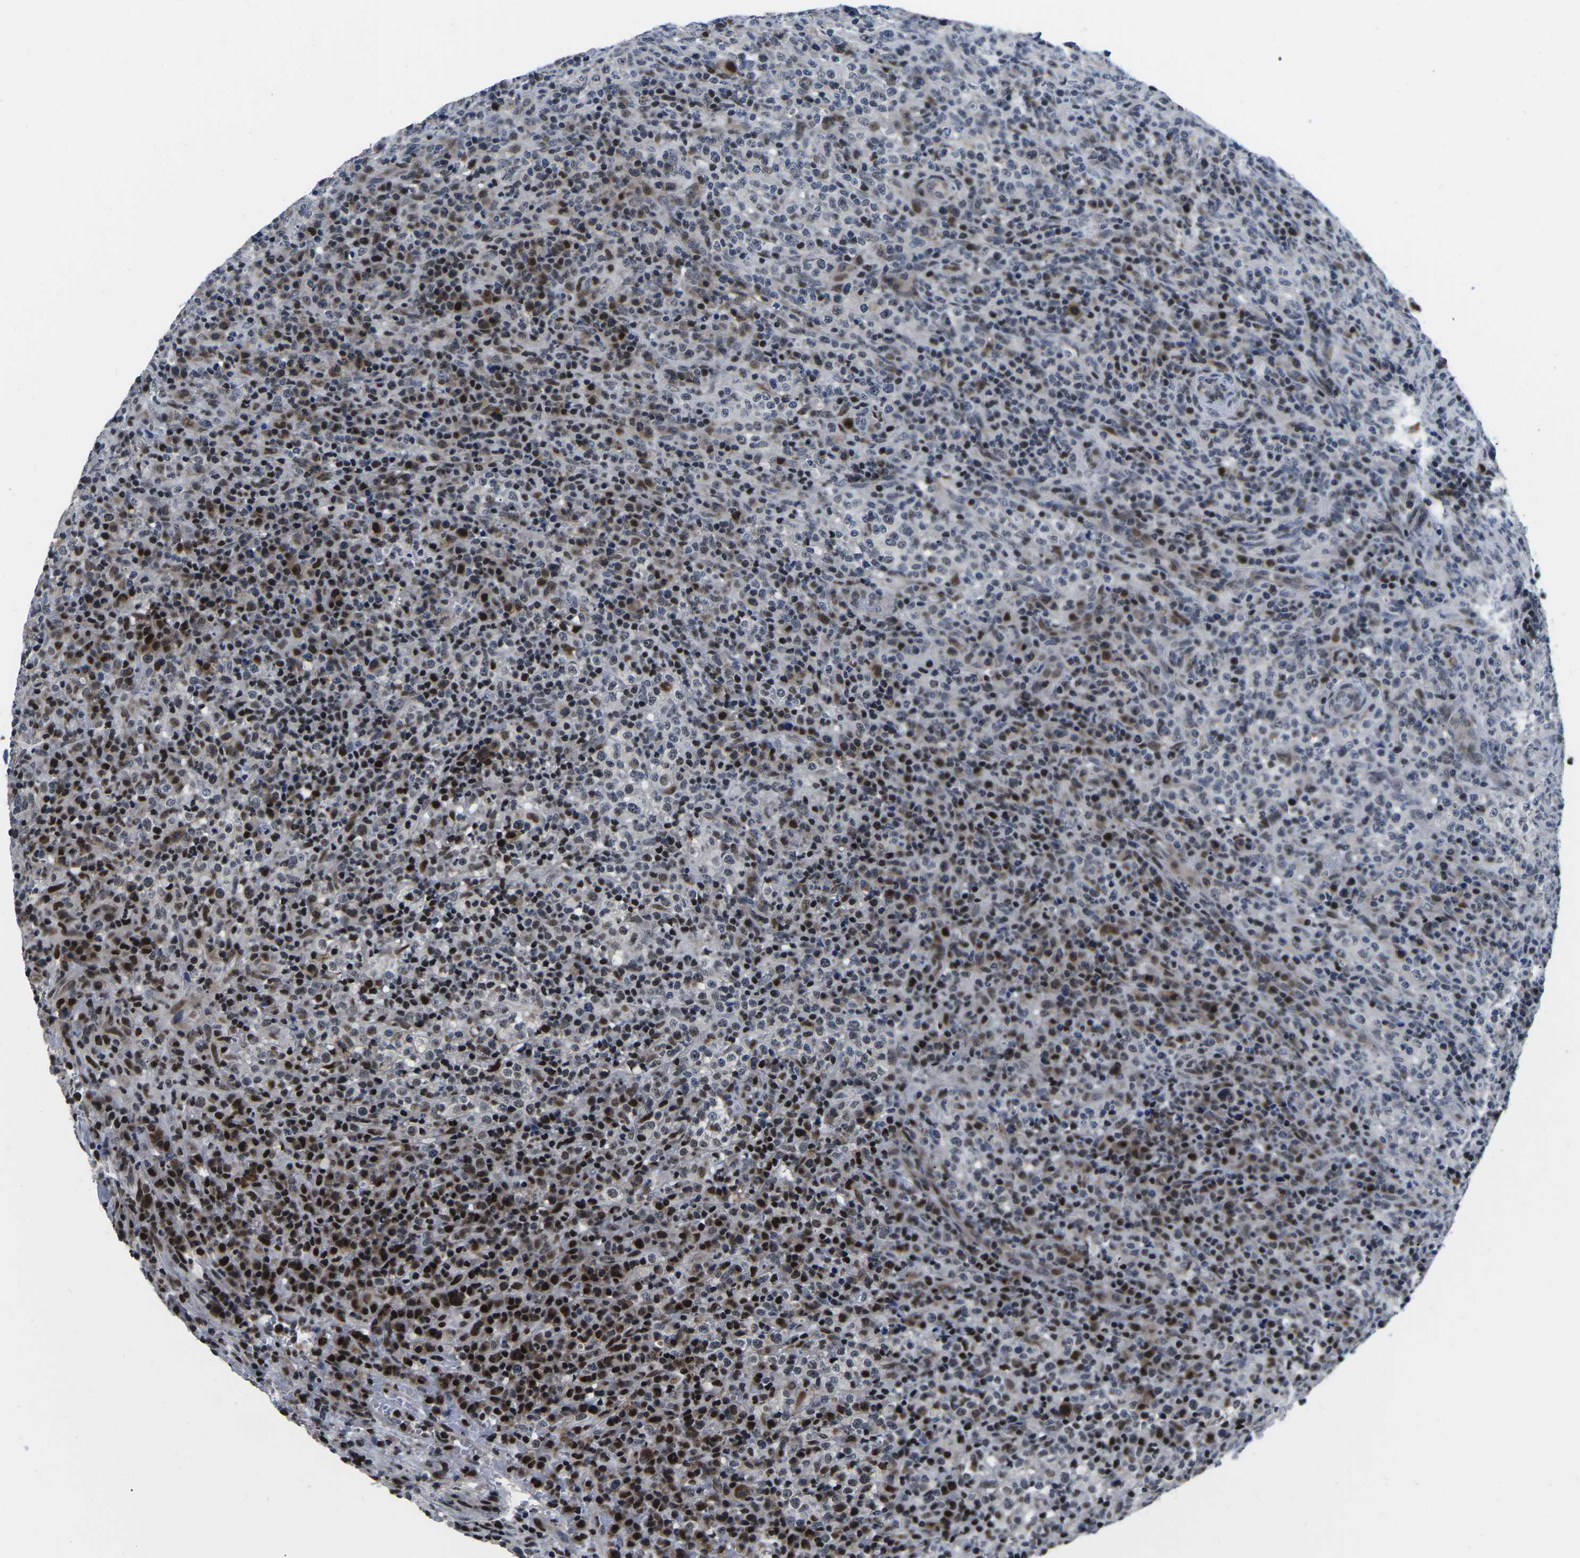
{"staining": {"intensity": "strong", "quantity": "25%-75%", "location": "nuclear"}, "tissue": "lymphoma", "cell_type": "Tumor cells", "image_type": "cancer", "snomed": [{"axis": "morphology", "description": "Malignant lymphoma, non-Hodgkin's type, High grade"}, {"axis": "topography", "description": "Lymph node"}], "caption": "Tumor cells exhibit high levels of strong nuclear staining in about 25%-75% of cells in human lymphoma. Ihc stains the protein in brown and the nuclei are stained blue.", "gene": "CDC73", "patient": {"sex": "female", "age": 76}}